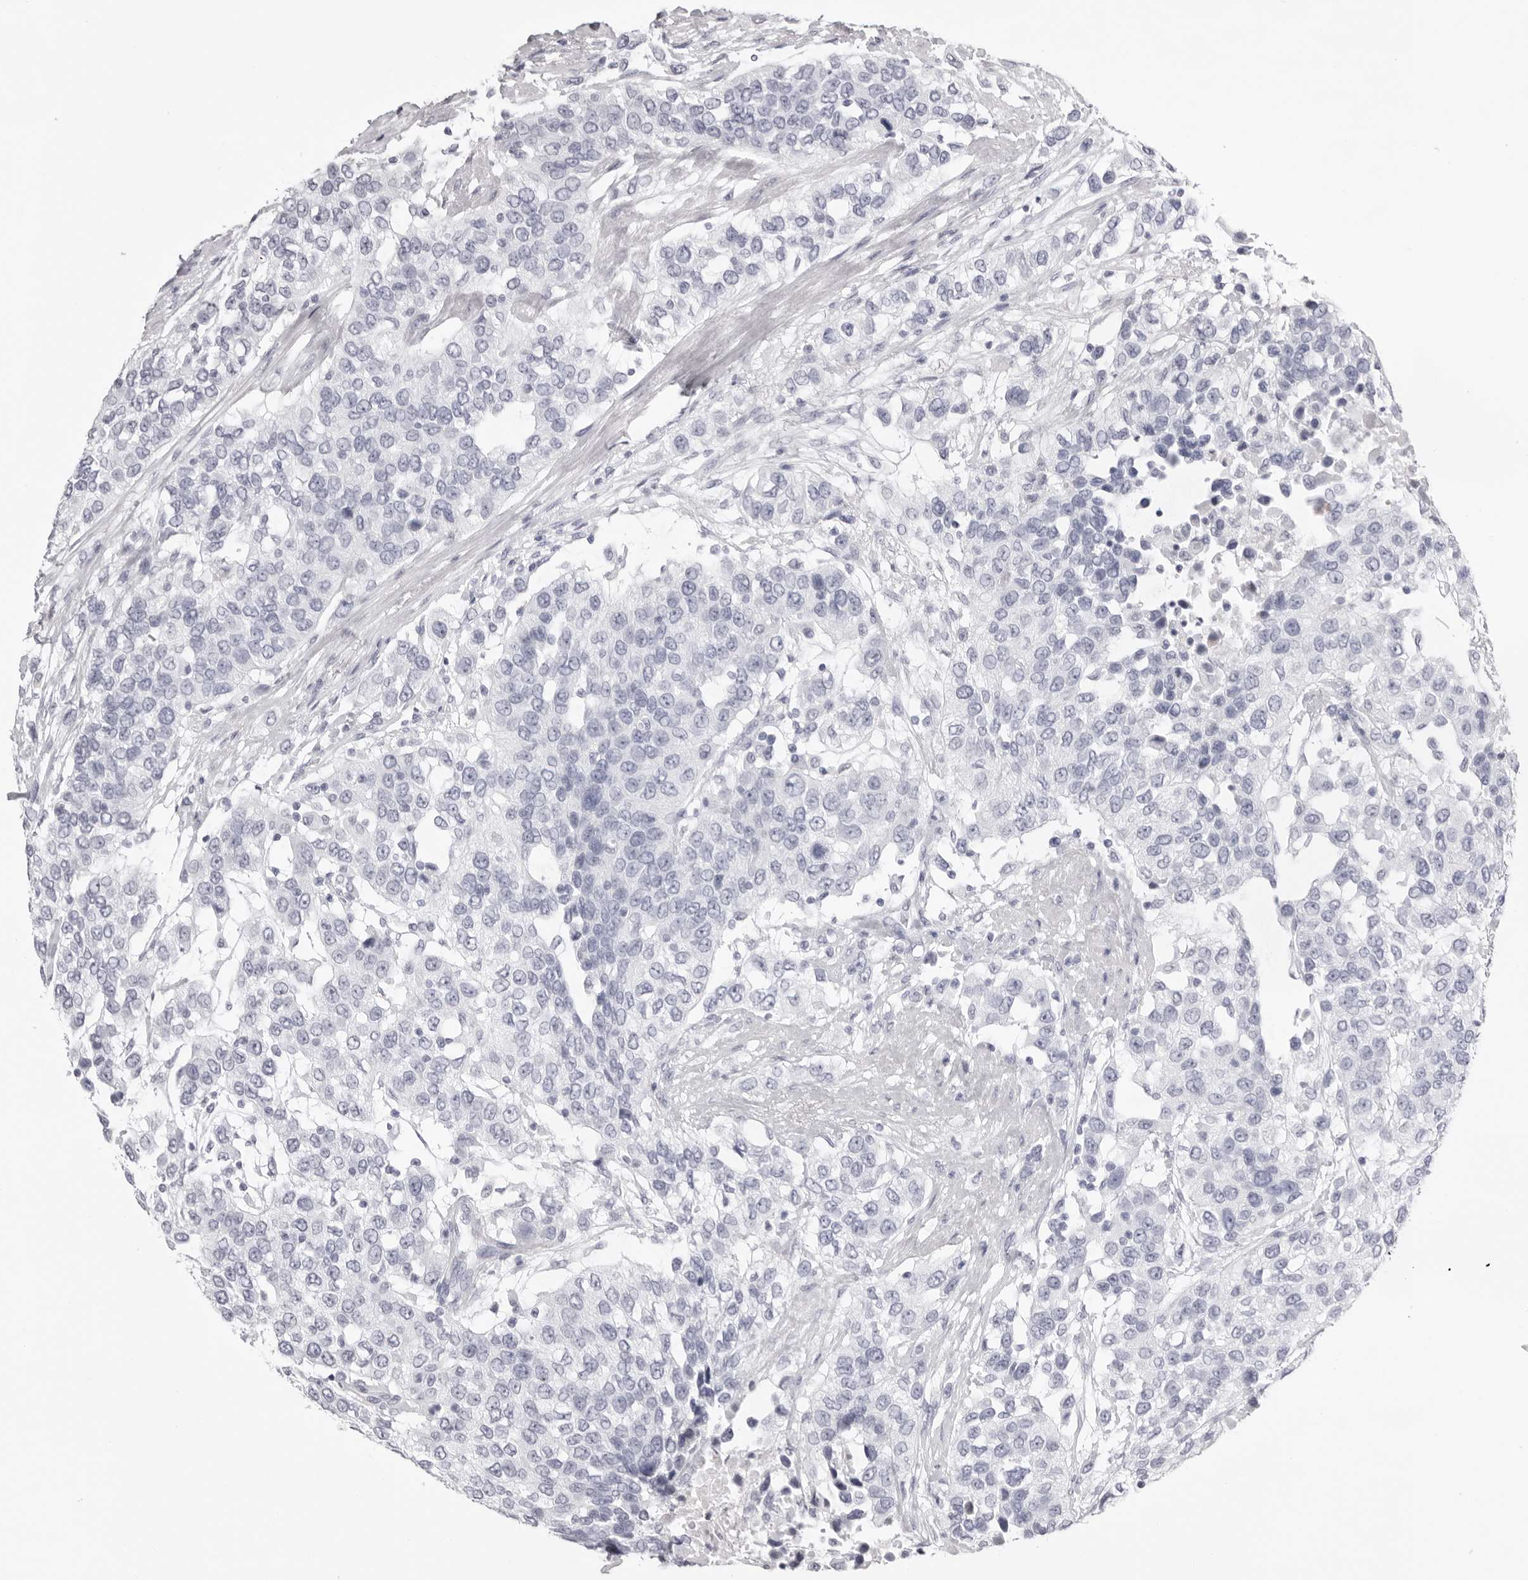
{"staining": {"intensity": "negative", "quantity": "none", "location": "none"}, "tissue": "urothelial cancer", "cell_type": "Tumor cells", "image_type": "cancer", "snomed": [{"axis": "morphology", "description": "Urothelial carcinoma, High grade"}, {"axis": "topography", "description": "Urinary bladder"}], "caption": "An immunohistochemistry (IHC) histopathology image of urothelial cancer is shown. There is no staining in tumor cells of urothelial cancer. (Brightfield microscopy of DAB IHC at high magnification).", "gene": "TMOD4", "patient": {"sex": "female", "age": 80}}